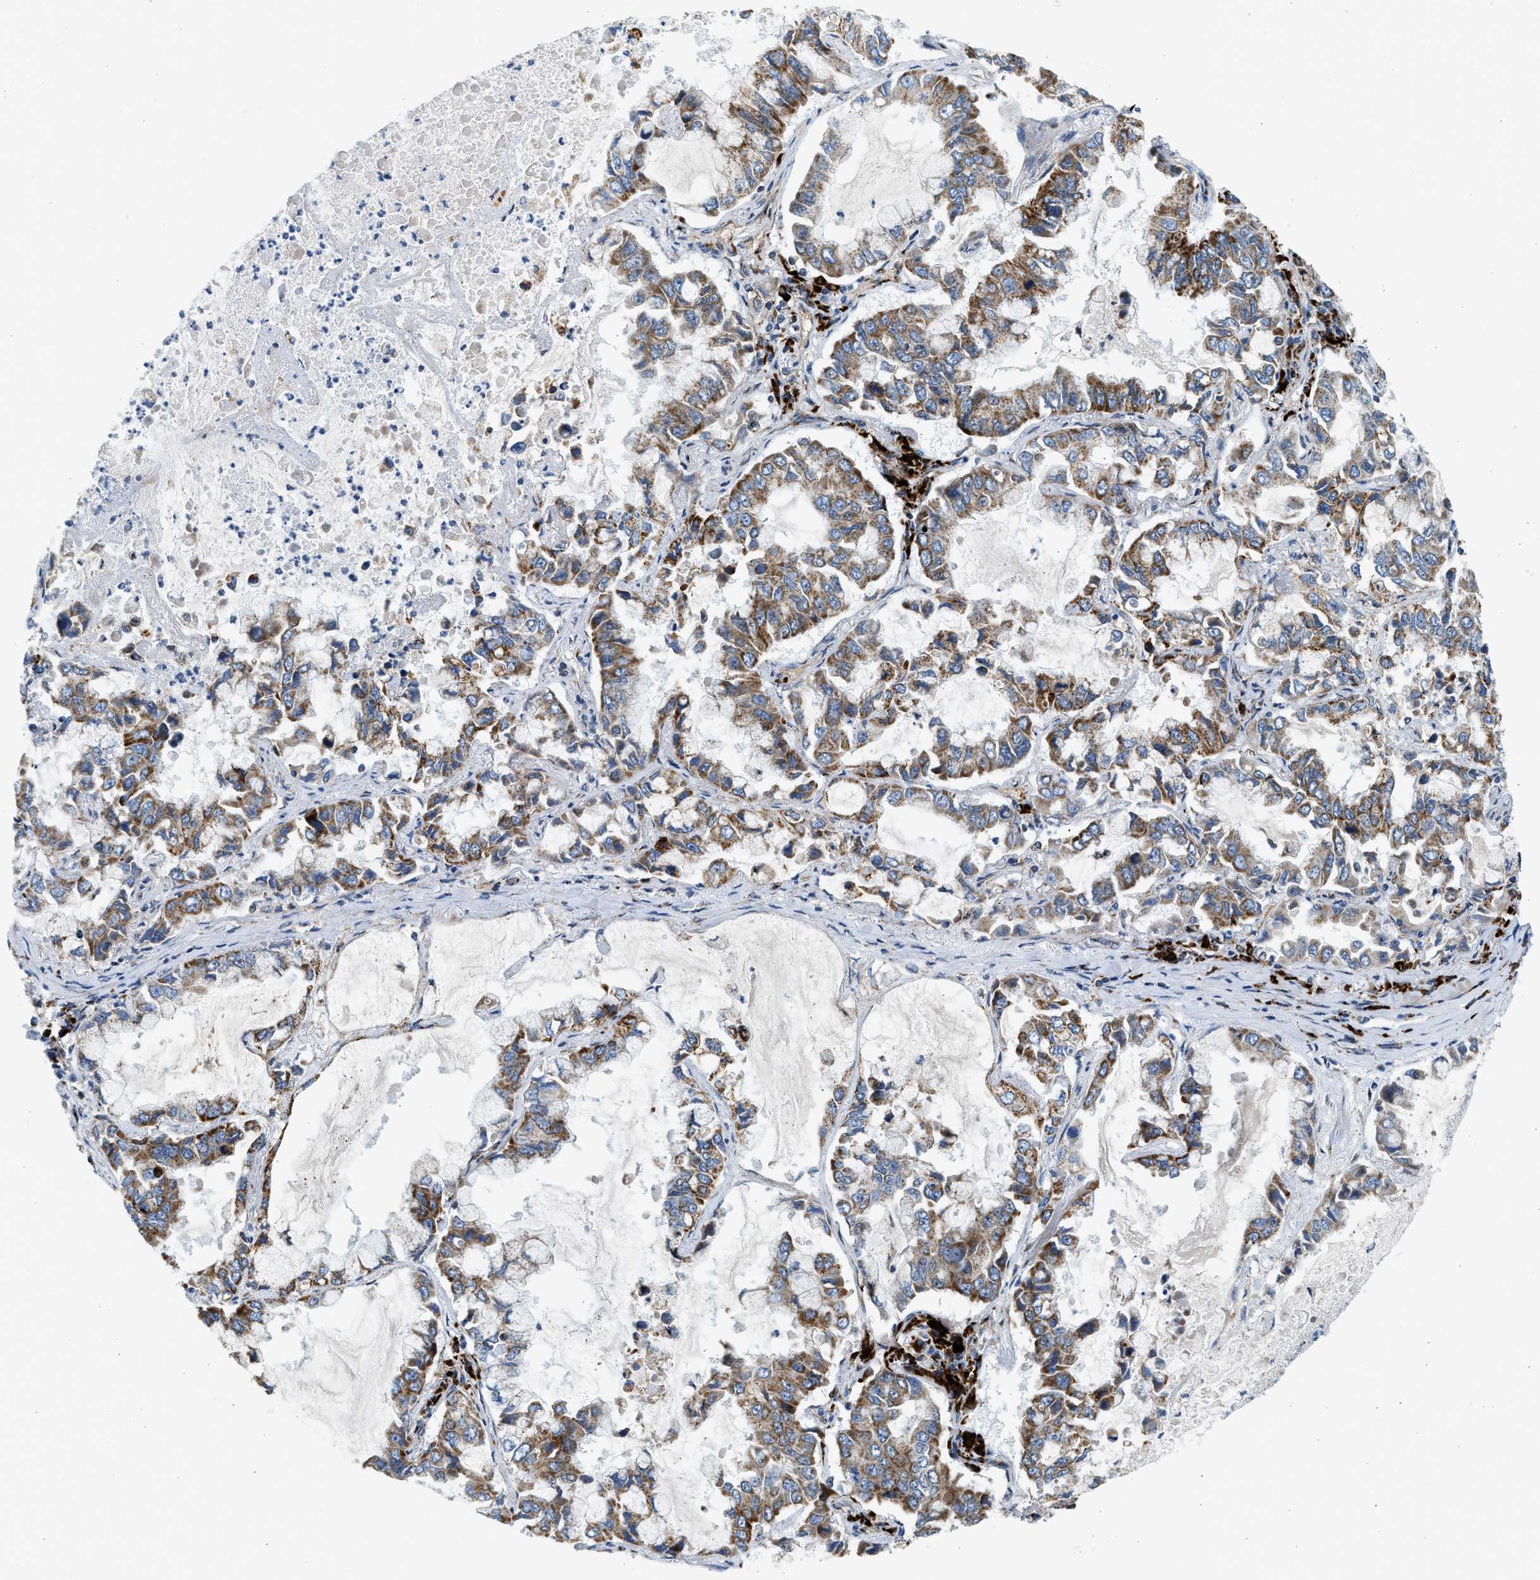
{"staining": {"intensity": "moderate", "quantity": ">75%", "location": "cytoplasmic/membranous"}, "tissue": "lung cancer", "cell_type": "Tumor cells", "image_type": "cancer", "snomed": [{"axis": "morphology", "description": "Adenocarcinoma, NOS"}, {"axis": "topography", "description": "Lung"}], "caption": "Lung cancer stained with a protein marker shows moderate staining in tumor cells.", "gene": "KCNMB3", "patient": {"sex": "male", "age": 64}}